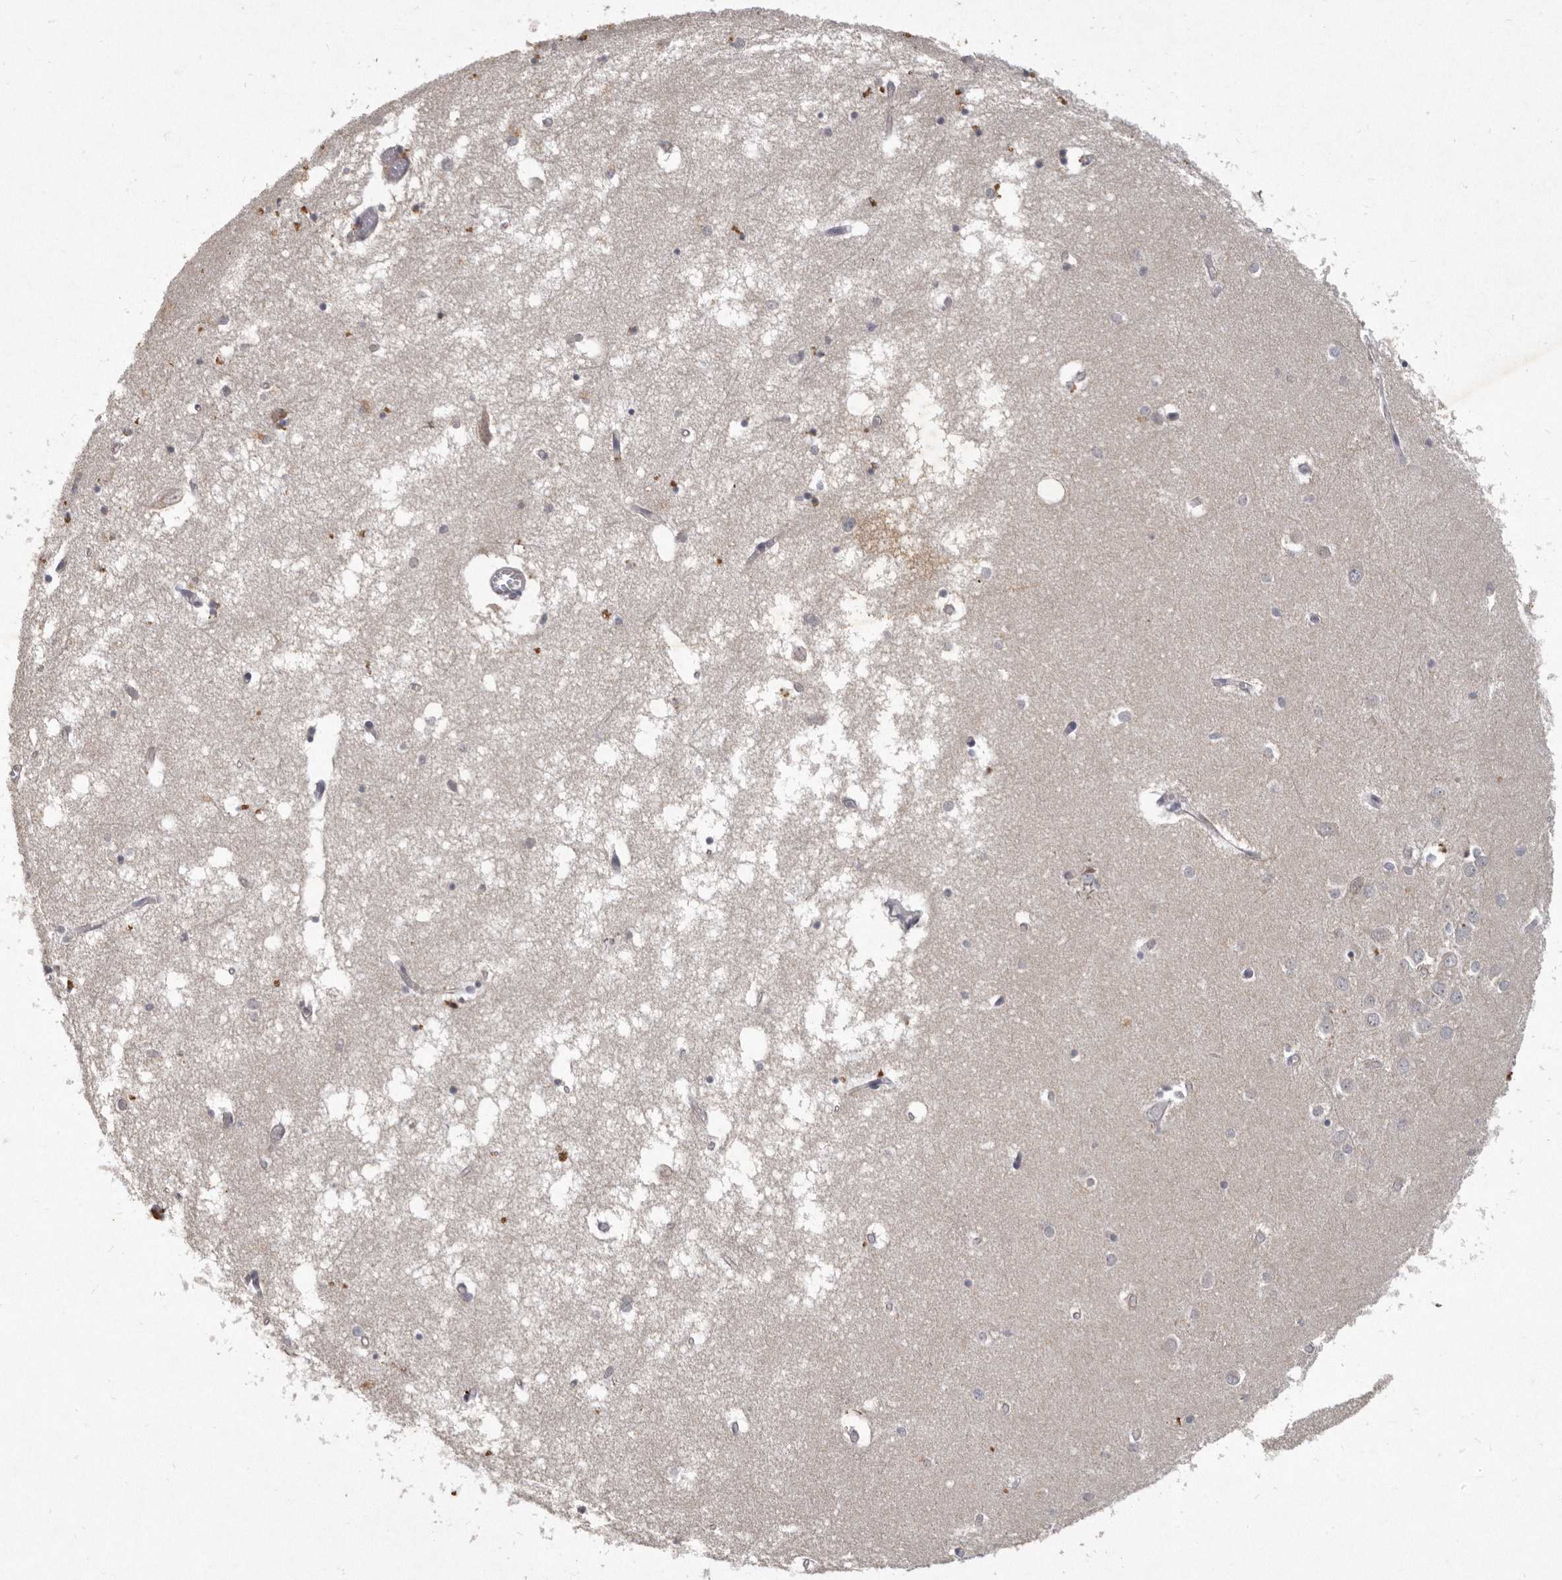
{"staining": {"intensity": "negative", "quantity": "none", "location": "none"}, "tissue": "hippocampus", "cell_type": "Glial cells", "image_type": "normal", "snomed": [{"axis": "morphology", "description": "Normal tissue, NOS"}, {"axis": "topography", "description": "Hippocampus"}], "caption": "This is a photomicrograph of immunohistochemistry staining of normal hippocampus, which shows no staining in glial cells. (Stains: DAB IHC with hematoxylin counter stain, Microscopy: brightfield microscopy at high magnification).", "gene": "SLC22A1", "patient": {"sex": "male", "age": 70}}